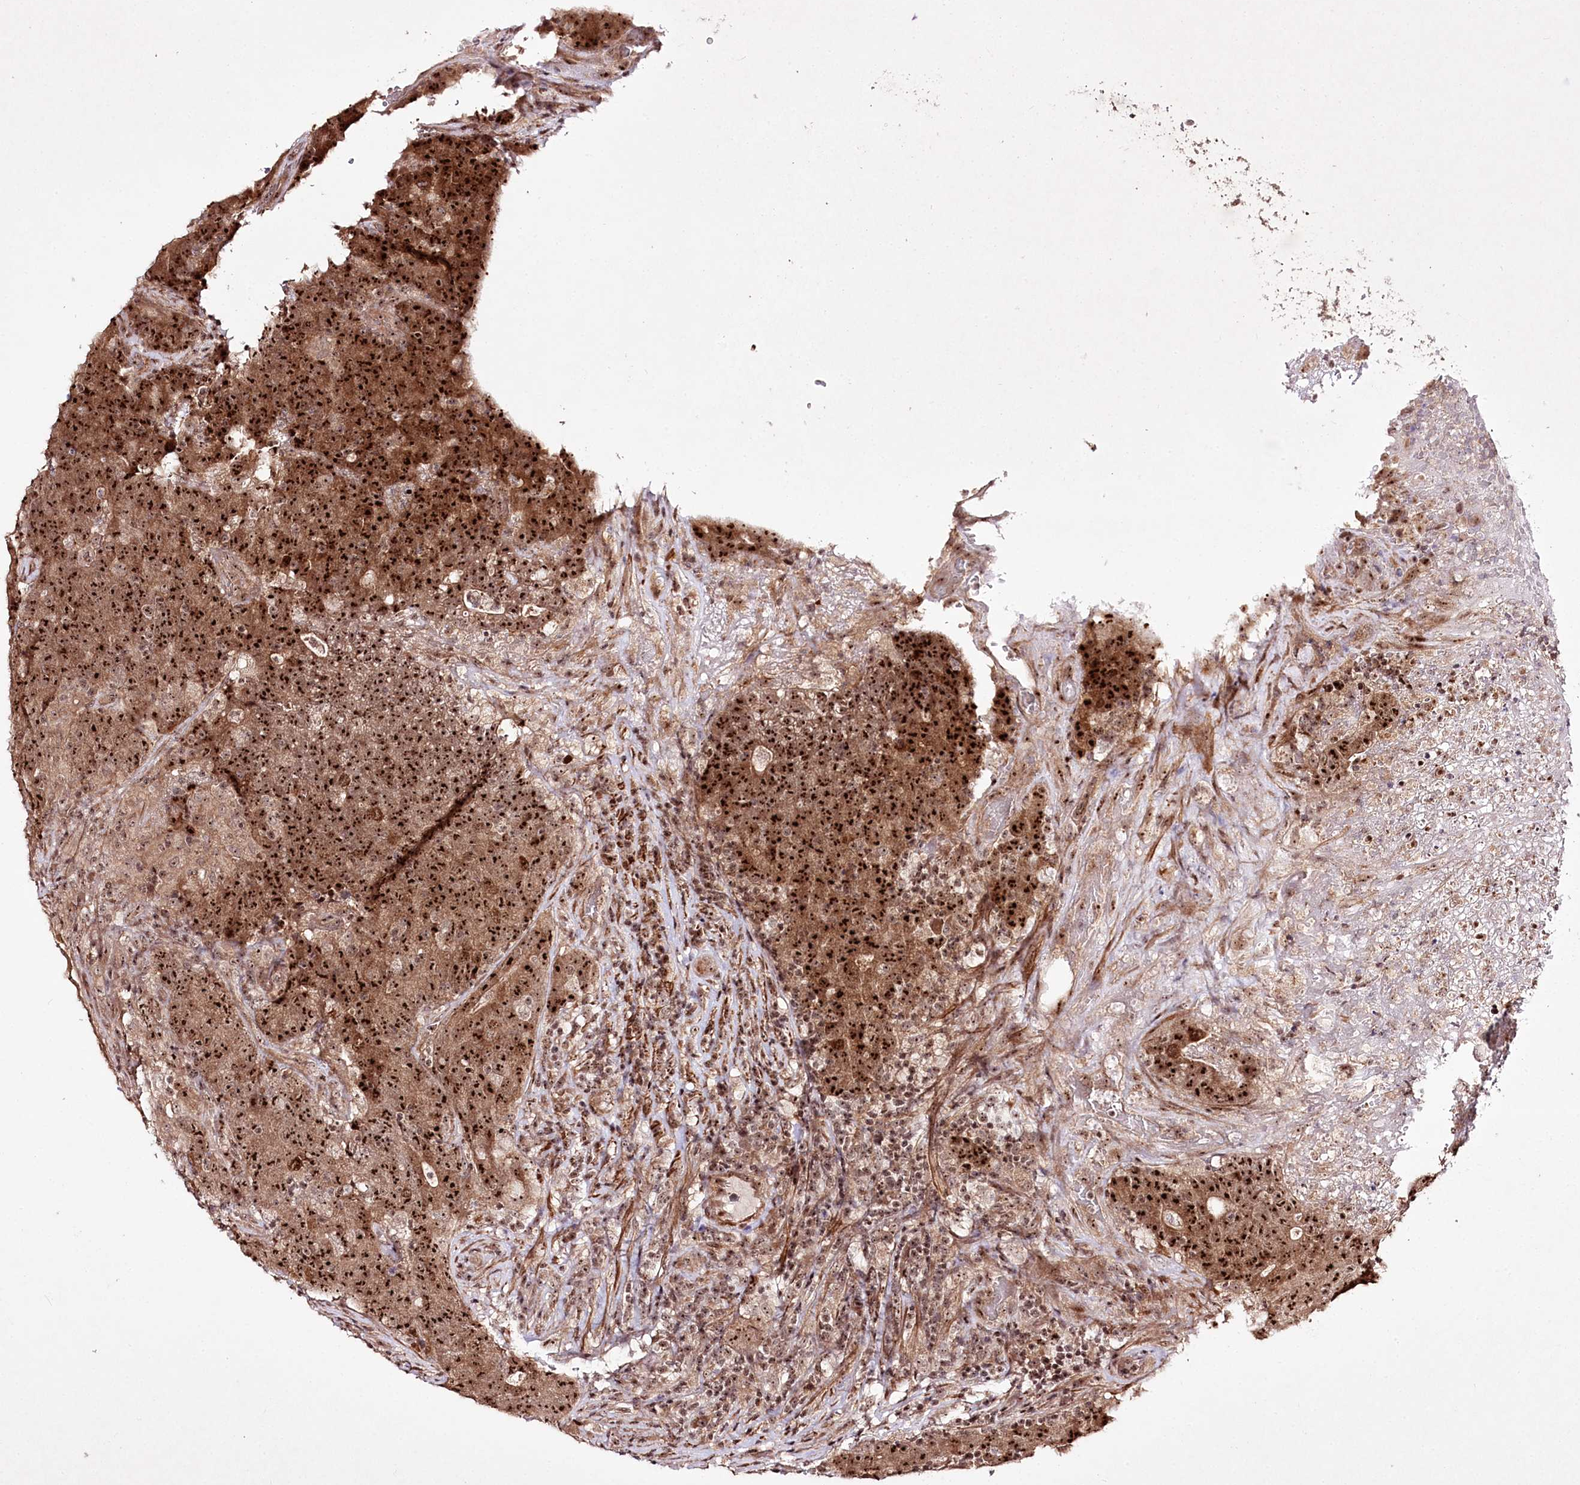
{"staining": {"intensity": "moderate", "quantity": ">75%", "location": "cytoplasmic/membranous,nuclear"}, "tissue": "colorectal cancer", "cell_type": "Tumor cells", "image_type": "cancer", "snomed": [{"axis": "morphology", "description": "Adenocarcinoma, NOS"}, {"axis": "topography", "description": "Colon"}], "caption": "Colorectal adenocarcinoma stained with immunohistochemistry (IHC) exhibits moderate cytoplasmic/membranous and nuclear staining in about >75% of tumor cells. The protein is shown in brown color, while the nuclei are stained blue.", "gene": "CCDC59", "patient": {"sex": "female", "age": 75}}